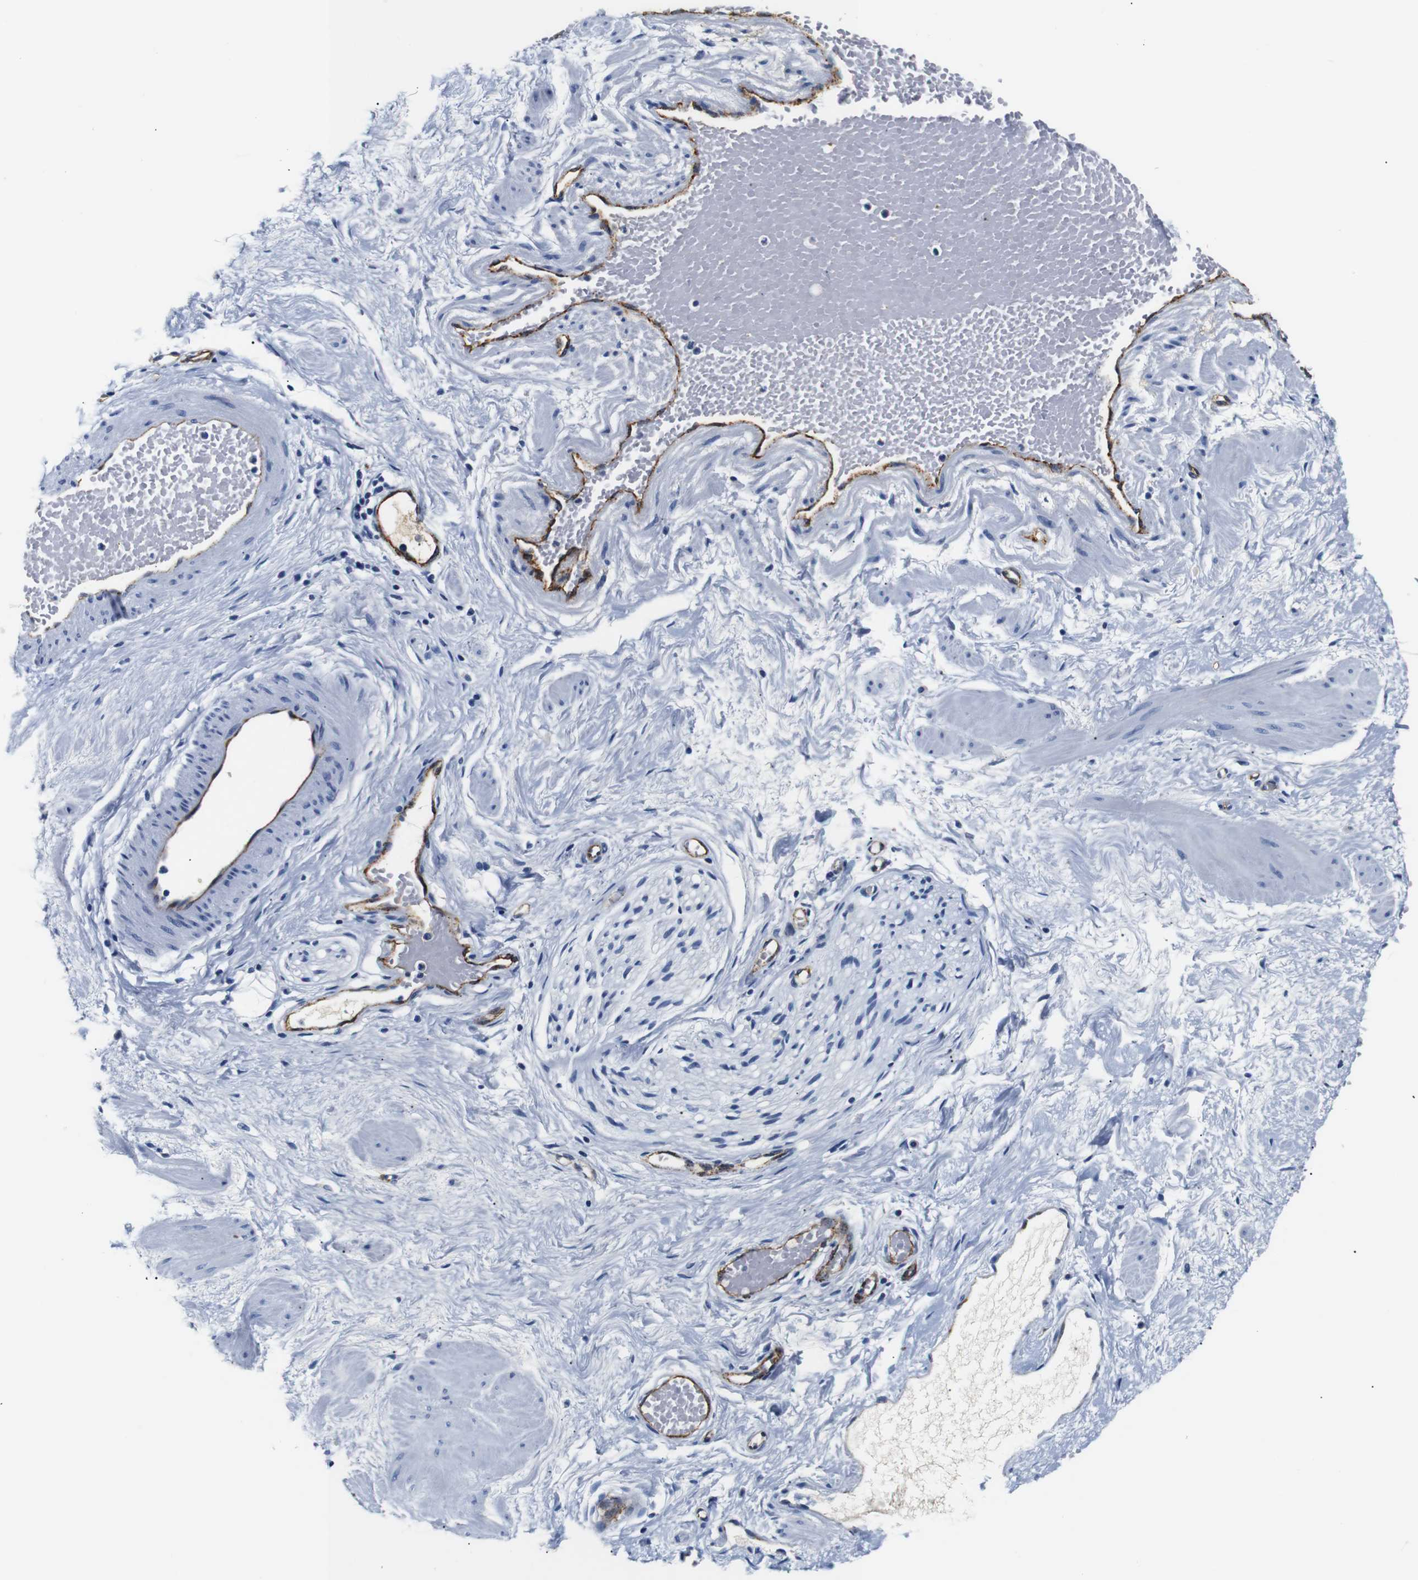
{"staining": {"intensity": "negative", "quantity": "none", "location": "none"}, "tissue": "adipose tissue", "cell_type": "Adipocytes", "image_type": "normal", "snomed": [{"axis": "morphology", "description": "Normal tissue, NOS"}, {"axis": "topography", "description": "Soft tissue"}, {"axis": "topography", "description": "Vascular tissue"}], "caption": "This is an immunohistochemistry micrograph of unremarkable human adipose tissue. There is no positivity in adipocytes.", "gene": "MUC4", "patient": {"sex": "female", "age": 35}}